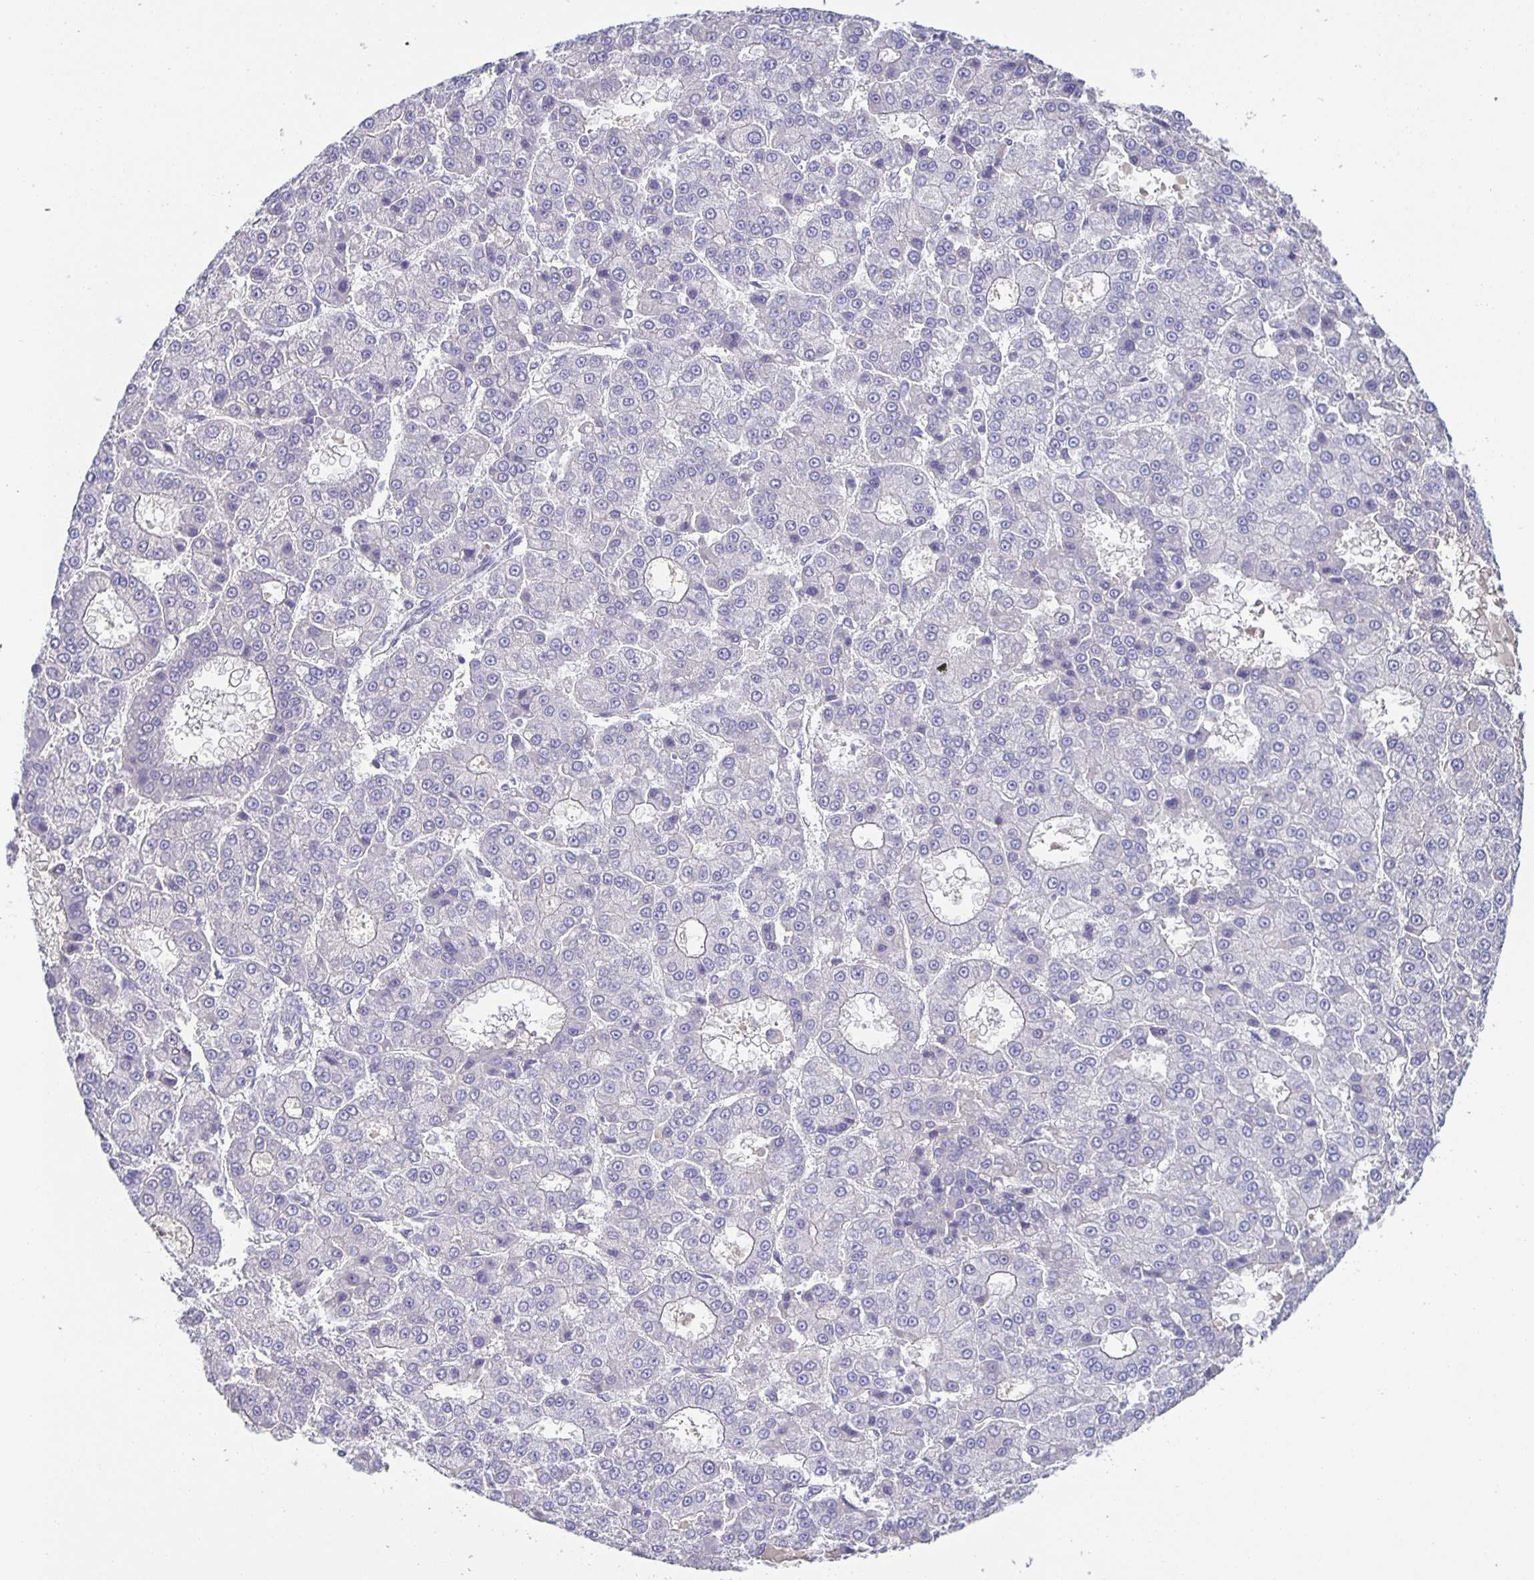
{"staining": {"intensity": "negative", "quantity": "none", "location": "none"}, "tissue": "liver cancer", "cell_type": "Tumor cells", "image_type": "cancer", "snomed": [{"axis": "morphology", "description": "Carcinoma, Hepatocellular, NOS"}, {"axis": "topography", "description": "Liver"}], "caption": "An IHC photomicrograph of hepatocellular carcinoma (liver) is shown. There is no staining in tumor cells of hepatocellular carcinoma (liver).", "gene": "PTPN3", "patient": {"sex": "male", "age": 70}}